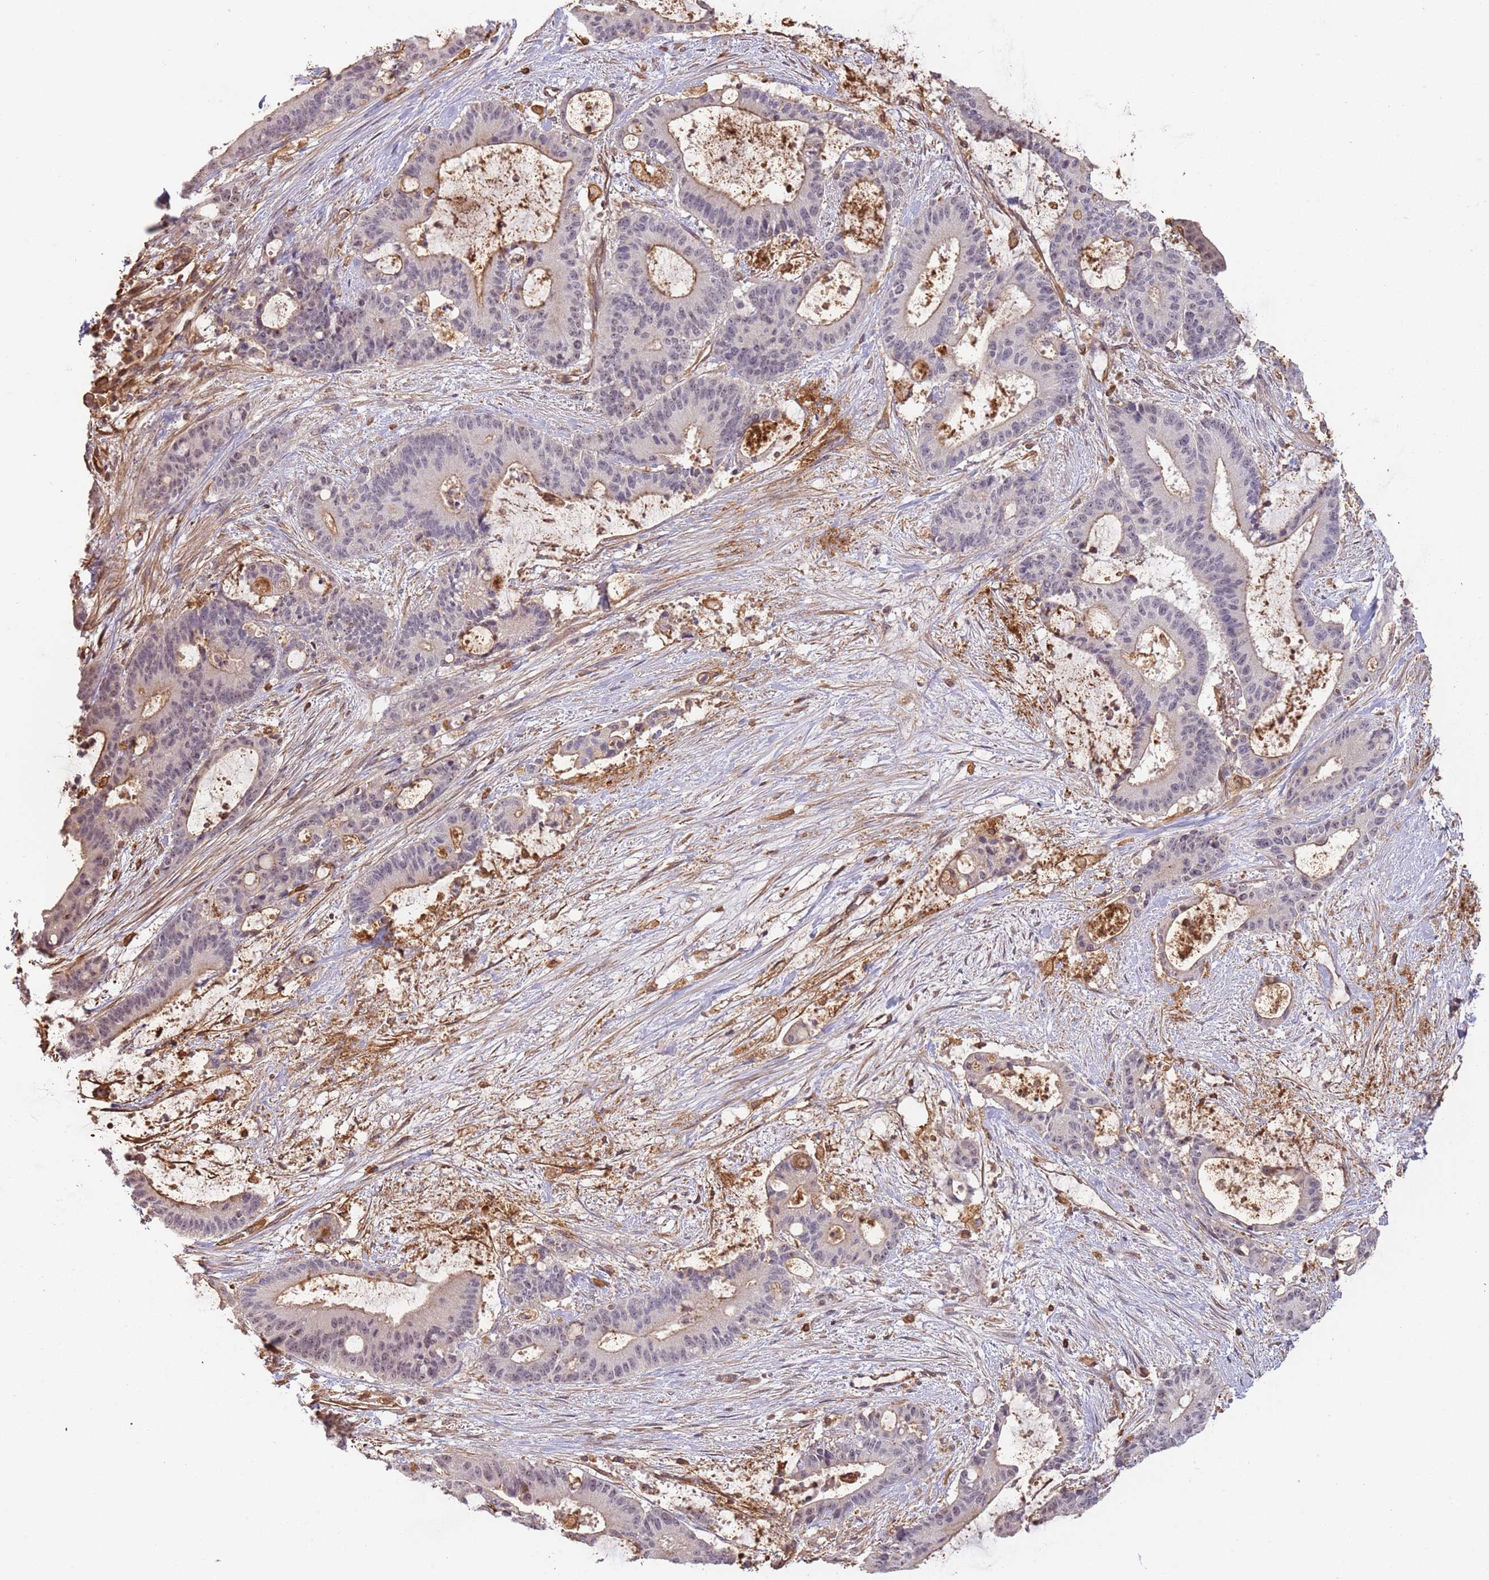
{"staining": {"intensity": "moderate", "quantity": "<25%", "location": "cytoplasmic/membranous"}, "tissue": "liver cancer", "cell_type": "Tumor cells", "image_type": "cancer", "snomed": [{"axis": "morphology", "description": "Normal tissue, NOS"}, {"axis": "morphology", "description": "Cholangiocarcinoma"}, {"axis": "topography", "description": "Liver"}, {"axis": "topography", "description": "Peripheral nerve tissue"}], "caption": "The image reveals a brown stain indicating the presence of a protein in the cytoplasmic/membranous of tumor cells in liver cancer (cholangiocarcinoma). (DAB (3,3'-diaminobenzidine) = brown stain, brightfield microscopy at high magnification).", "gene": "SURF2", "patient": {"sex": "female", "age": 73}}